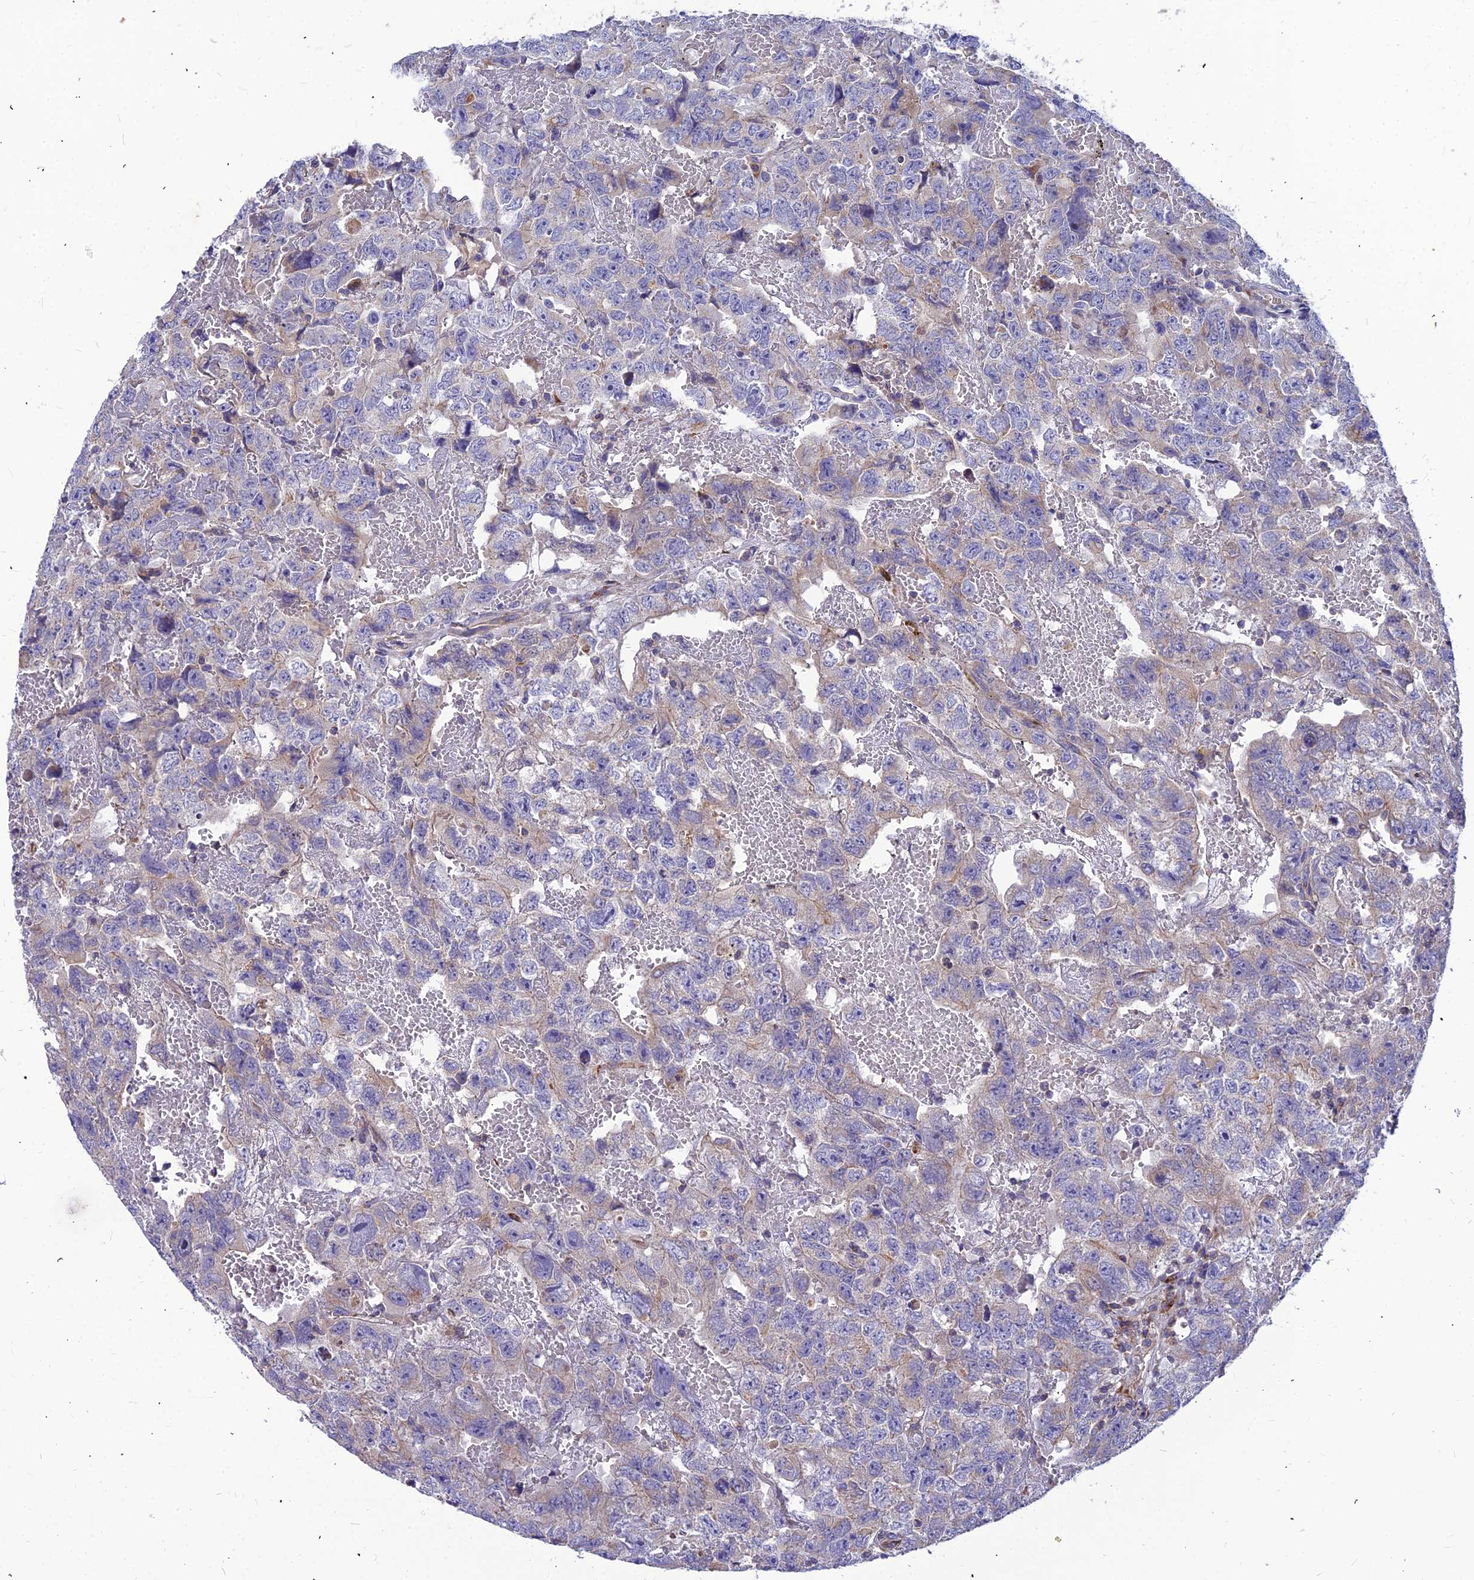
{"staining": {"intensity": "negative", "quantity": "none", "location": "none"}, "tissue": "testis cancer", "cell_type": "Tumor cells", "image_type": "cancer", "snomed": [{"axis": "morphology", "description": "Carcinoma, Embryonal, NOS"}, {"axis": "topography", "description": "Testis"}], "caption": "Tumor cells are negative for brown protein staining in testis cancer (embryonal carcinoma).", "gene": "ASPHD1", "patient": {"sex": "male", "age": 45}}